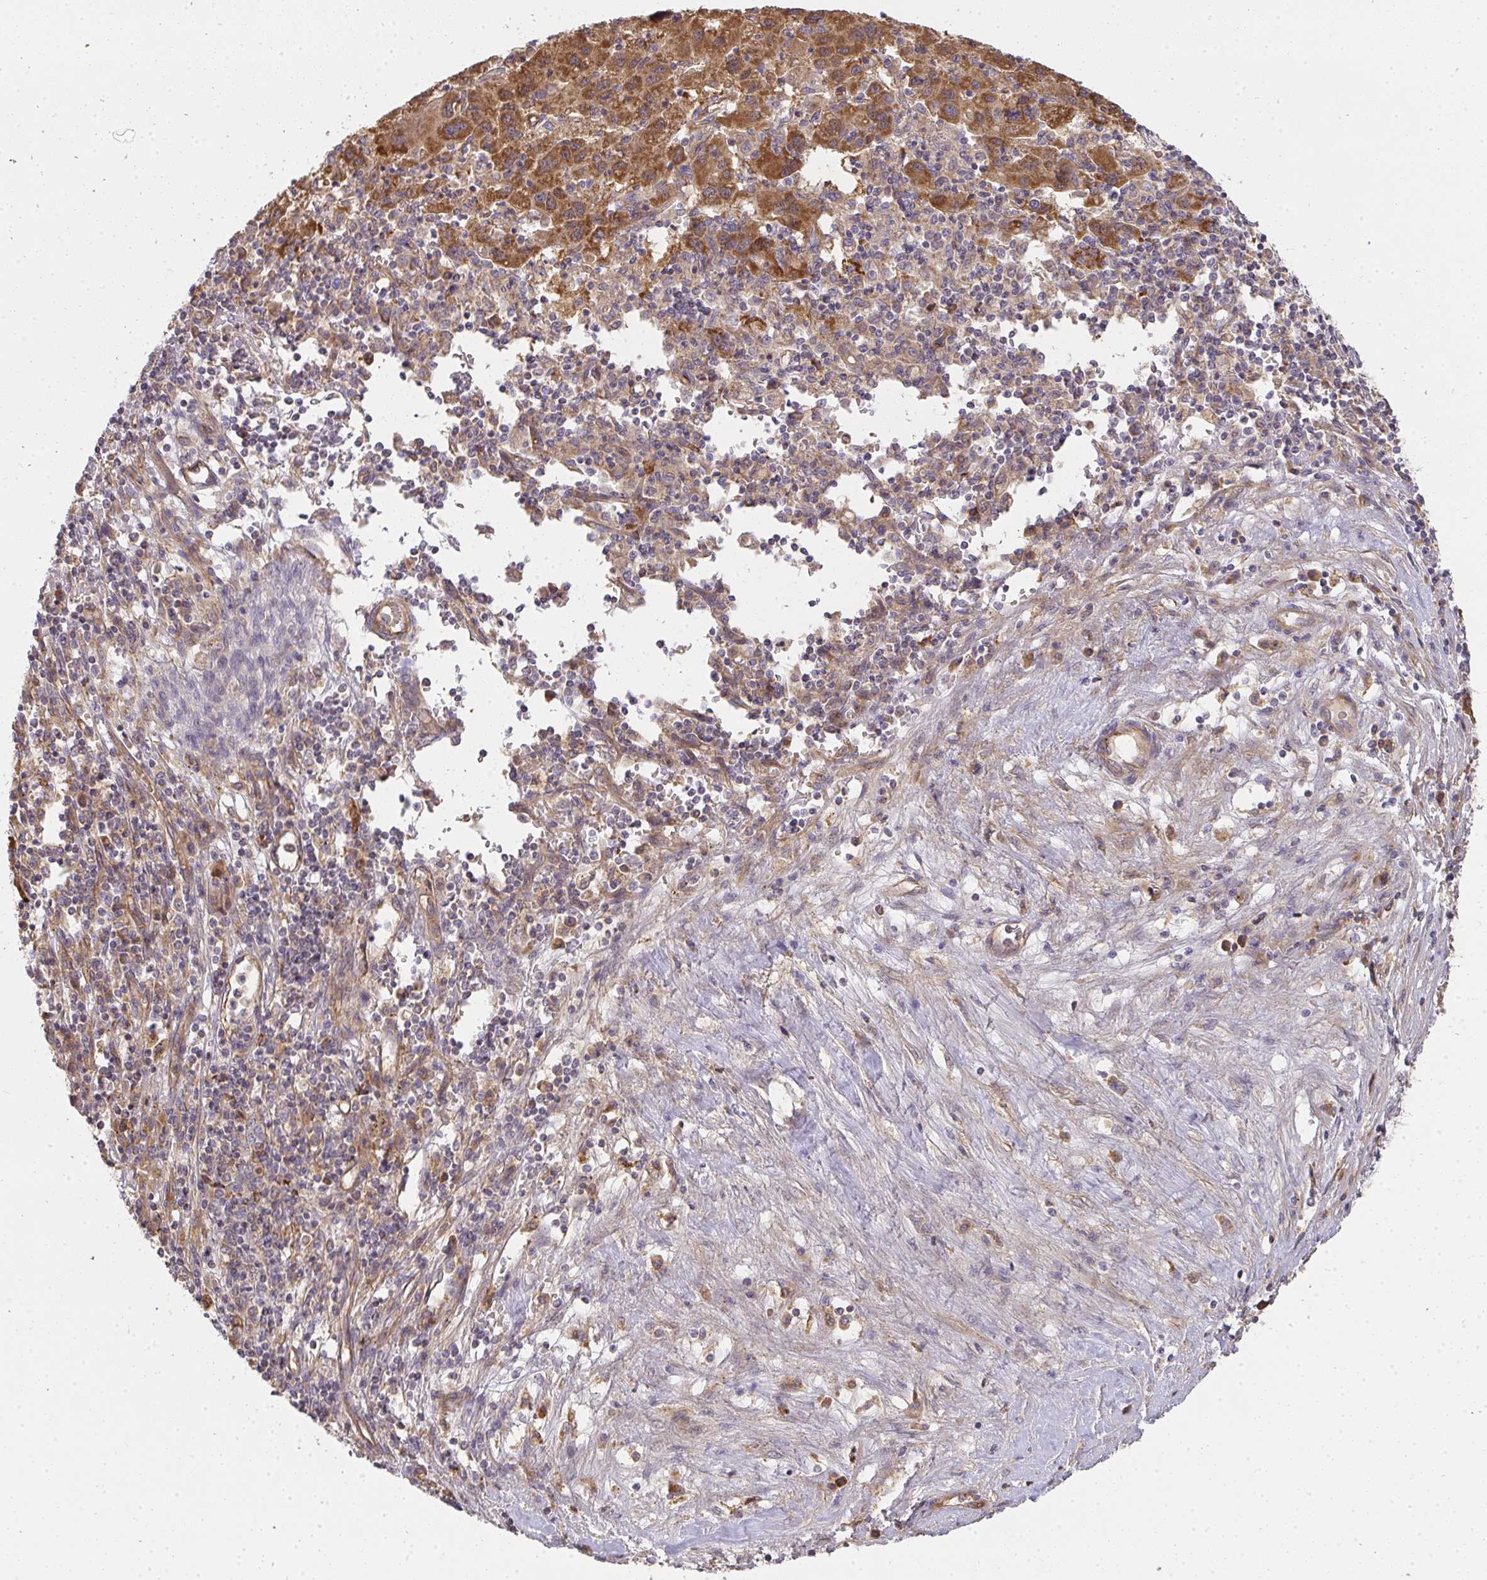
{"staining": {"intensity": "moderate", "quantity": ">75%", "location": "cytoplasmic/membranous"}, "tissue": "liver cancer", "cell_type": "Tumor cells", "image_type": "cancer", "snomed": [{"axis": "morphology", "description": "Carcinoma, Hepatocellular, NOS"}, {"axis": "topography", "description": "Liver"}], "caption": "A histopathology image of human liver cancer (hepatocellular carcinoma) stained for a protein shows moderate cytoplasmic/membranous brown staining in tumor cells.", "gene": "B4GALT6", "patient": {"sex": "female", "age": 77}}